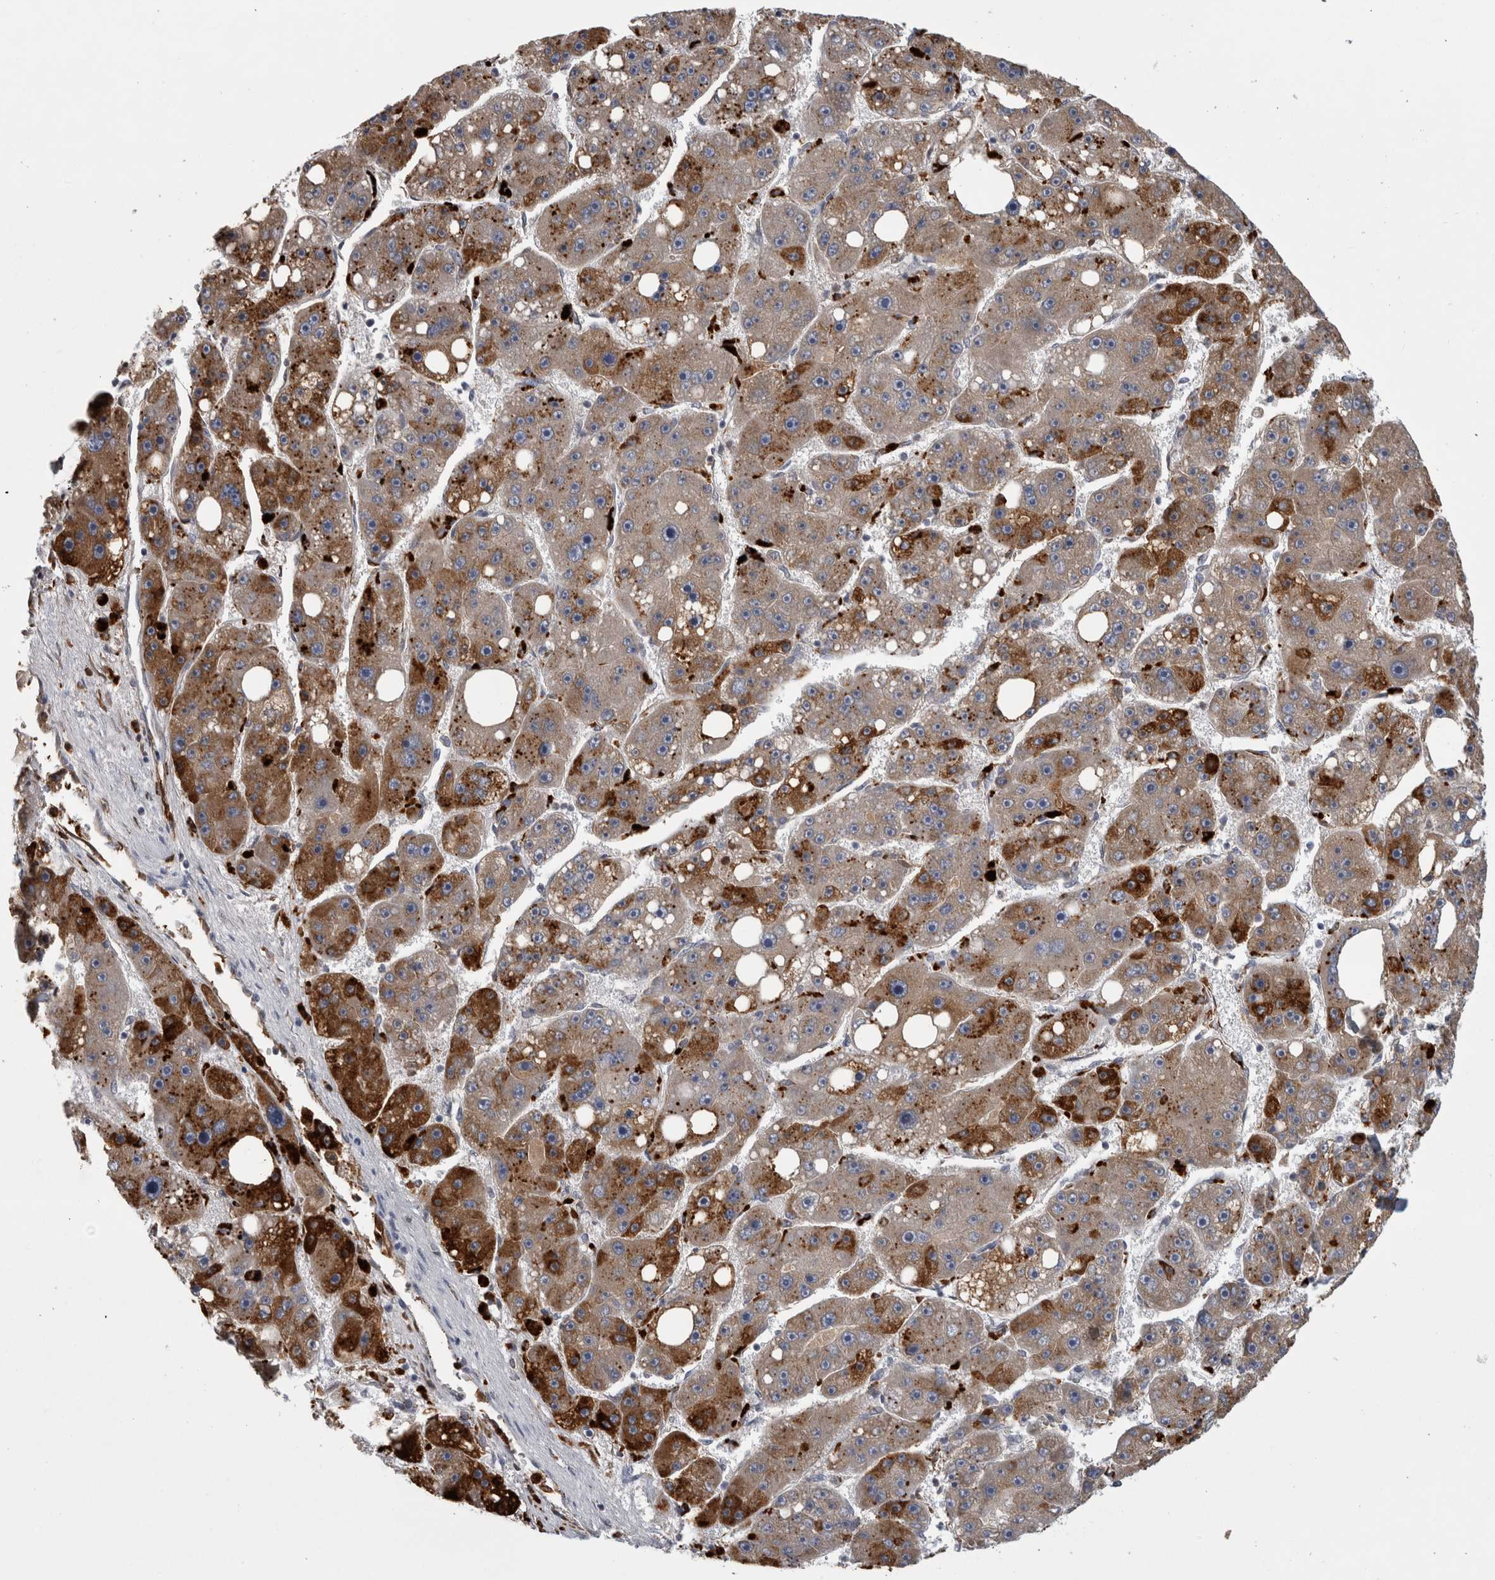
{"staining": {"intensity": "strong", "quantity": "<25%", "location": "cytoplasmic/membranous"}, "tissue": "liver cancer", "cell_type": "Tumor cells", "image_type": "cancer", "snomed": [{"axis": "morphology", "description": "Carcinoma, Hepatocellular, NOS"}, {"axis": "topography", "description": "Liver"}], "caption": "A histopathology image of human liver cancer (hepatocellular carcinoma) stained for a protein exhibits strong cytoplasmic/membranous brown staining in tumor cells.", "gene": "ATXN2", "patient": {"sex": "female", "age": 61}}